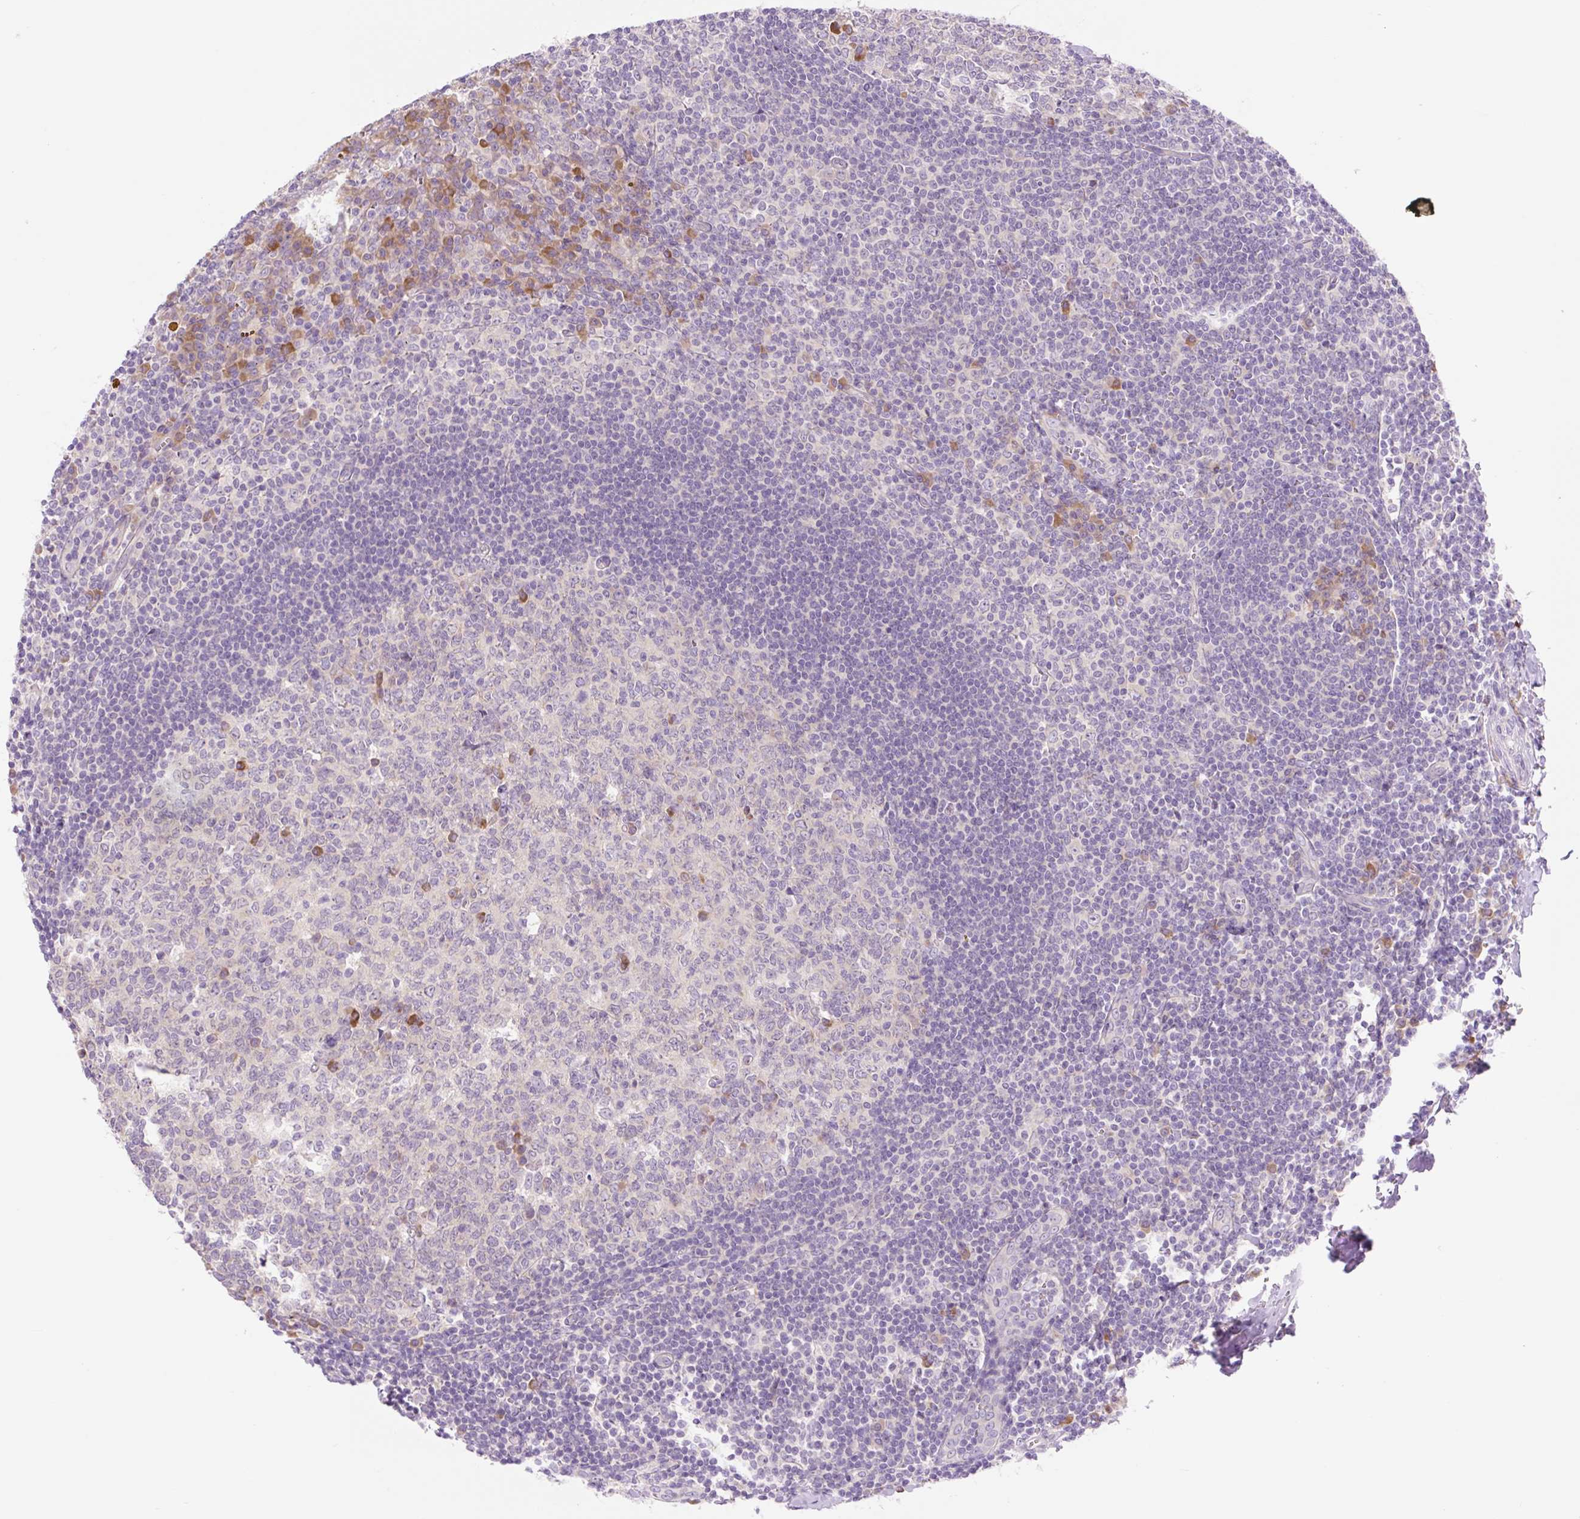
{"staining": {"intensity": "moderate", "quantity": "<25%", "location": "cytoplasmic/membranous"}, "tissue": "tonsil", "cell_type": "Germinal center cells", "image_type": "normal", "snomed": [{"axis": "morphology", "description": "Normal tissue, NOS"}, {"axis": "topography", "description": "Tonsil"}], "caption": "Germinal center cells reveal moderate cytoplasmic/membranous expression in about <25% of cells in normal tonsil.", "gene": "CELF6", "patient": {"sex": "male", "age": 27}}